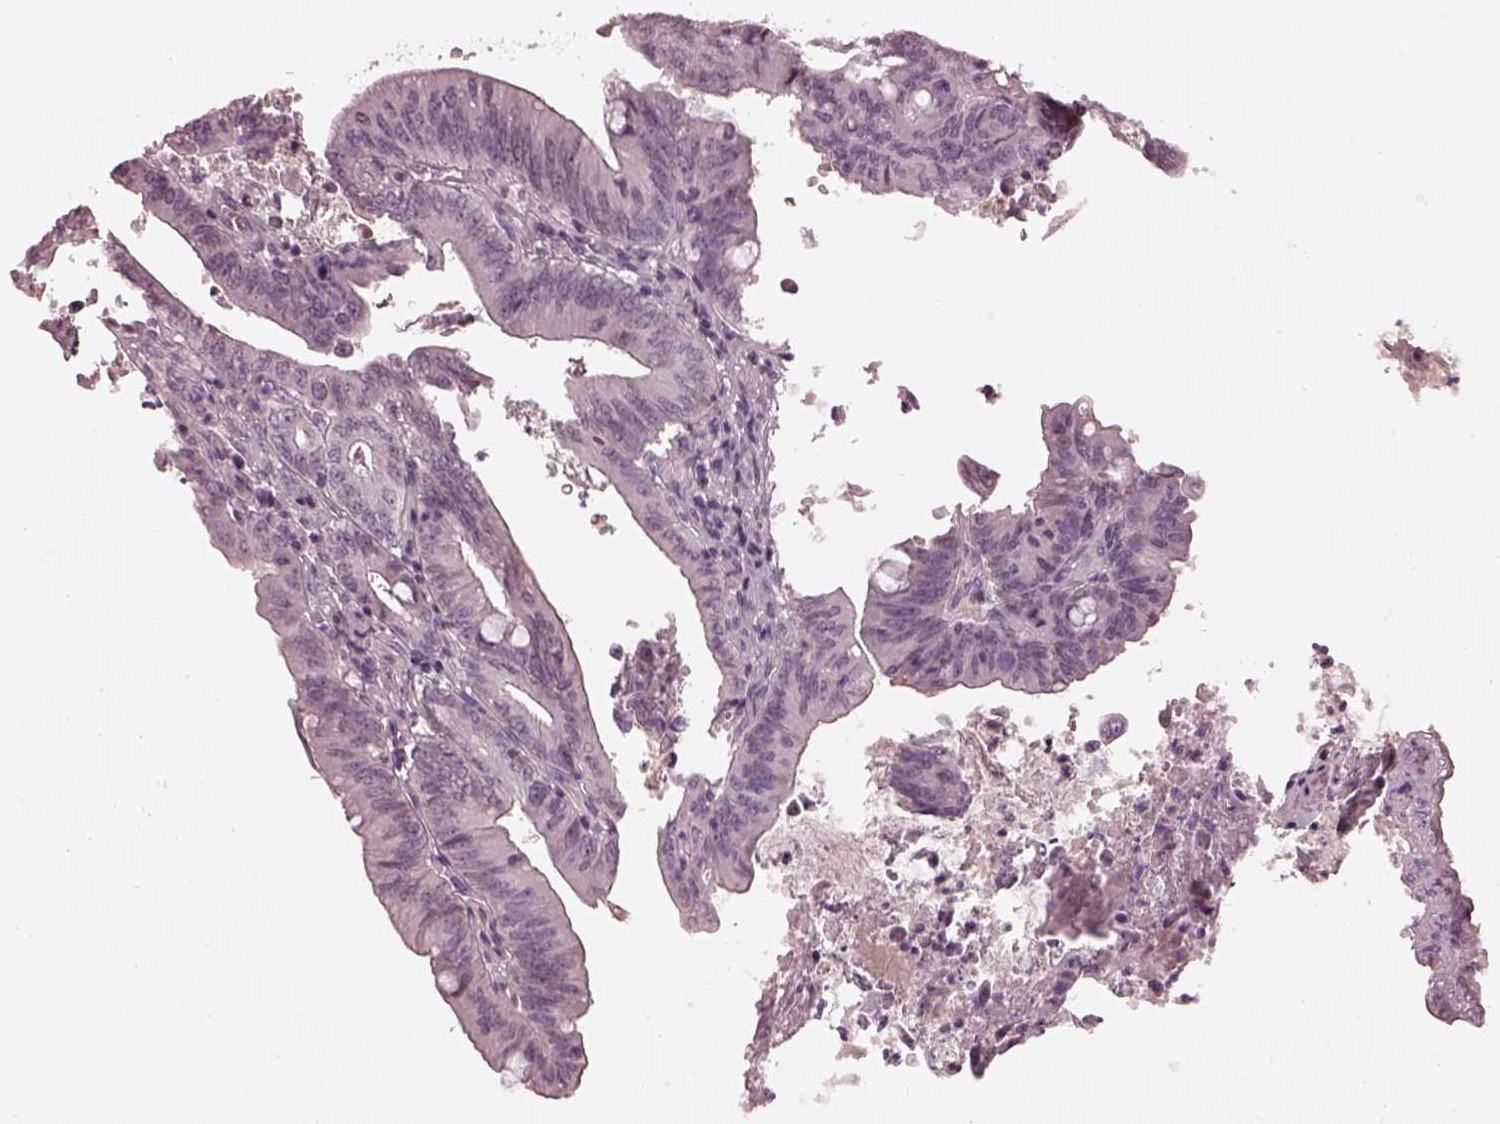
{"staining": {"intensity": "negative", "quantity": "none", "location": "none"}, "tissue": "colorectal cancer", "cell_type": "Tumor cells", "image_type": "cancer", "snomed": [{"axis": "morphology", "description": "Adenocarcinoma, NOS"}, {"axis": "topography", "description": "Colon"}], "caption": "Tumor cells are negative for protein expression in human adenocarcinoma (colorectal).", "gene": "TLX3", "patient": {"sex": "female", "age": 70}}